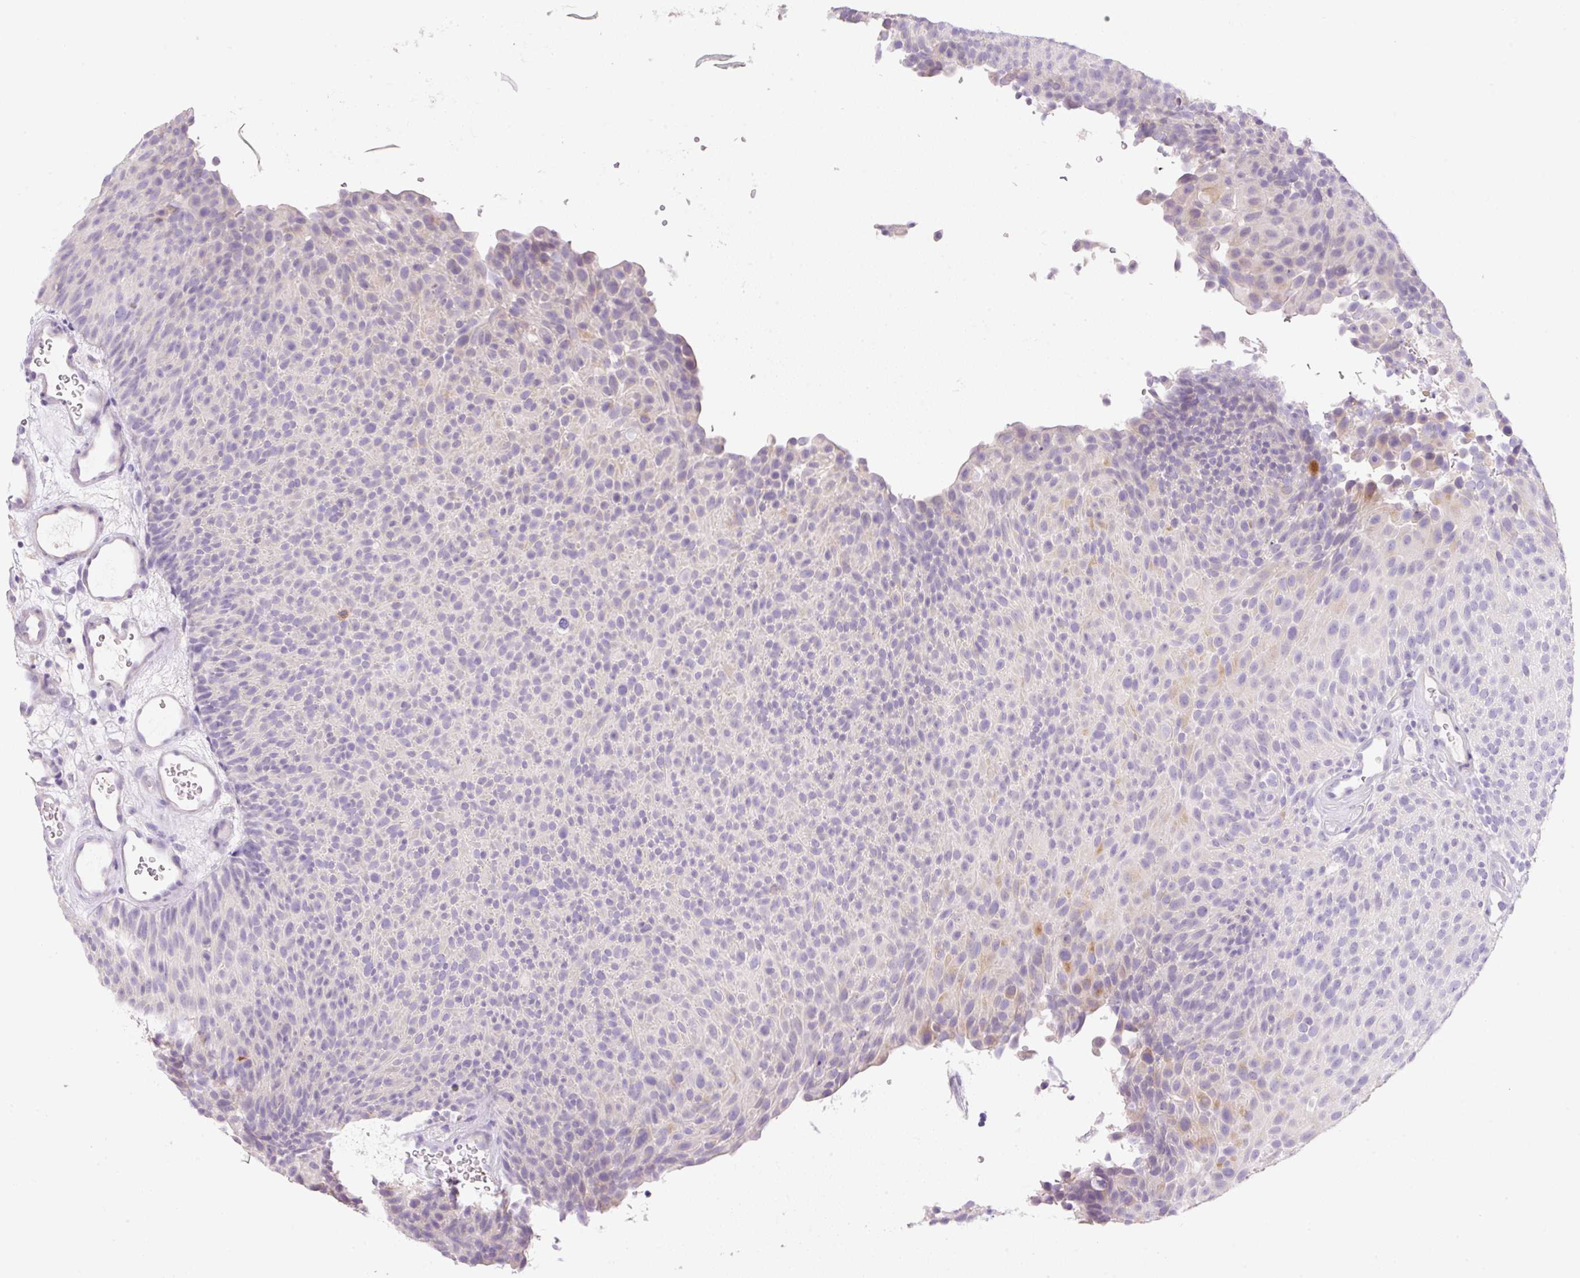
{"staining": {"intensity": "negative", "quantity": "none", "location": "none"}, "tissue": "urothelial cancer", "cell_type": "Tumor cells", "image_type": "cancer", "snomed": [{"axis": "morphology", "description": "Urothelial carcinoma, Low grade"}, {"axis": "topography", "description": "Urinary bladder"}], "caption": "Photomicrograph shows no protein positivity in tumor cells of urothelial carcinoma (low-grade) tissue. The staining is performed using DAB brown chromogen with nuclei counter-stained in using hematoxylin.", "gene": "TDRD15", "patient": {"sex": "male", "age": 78}}